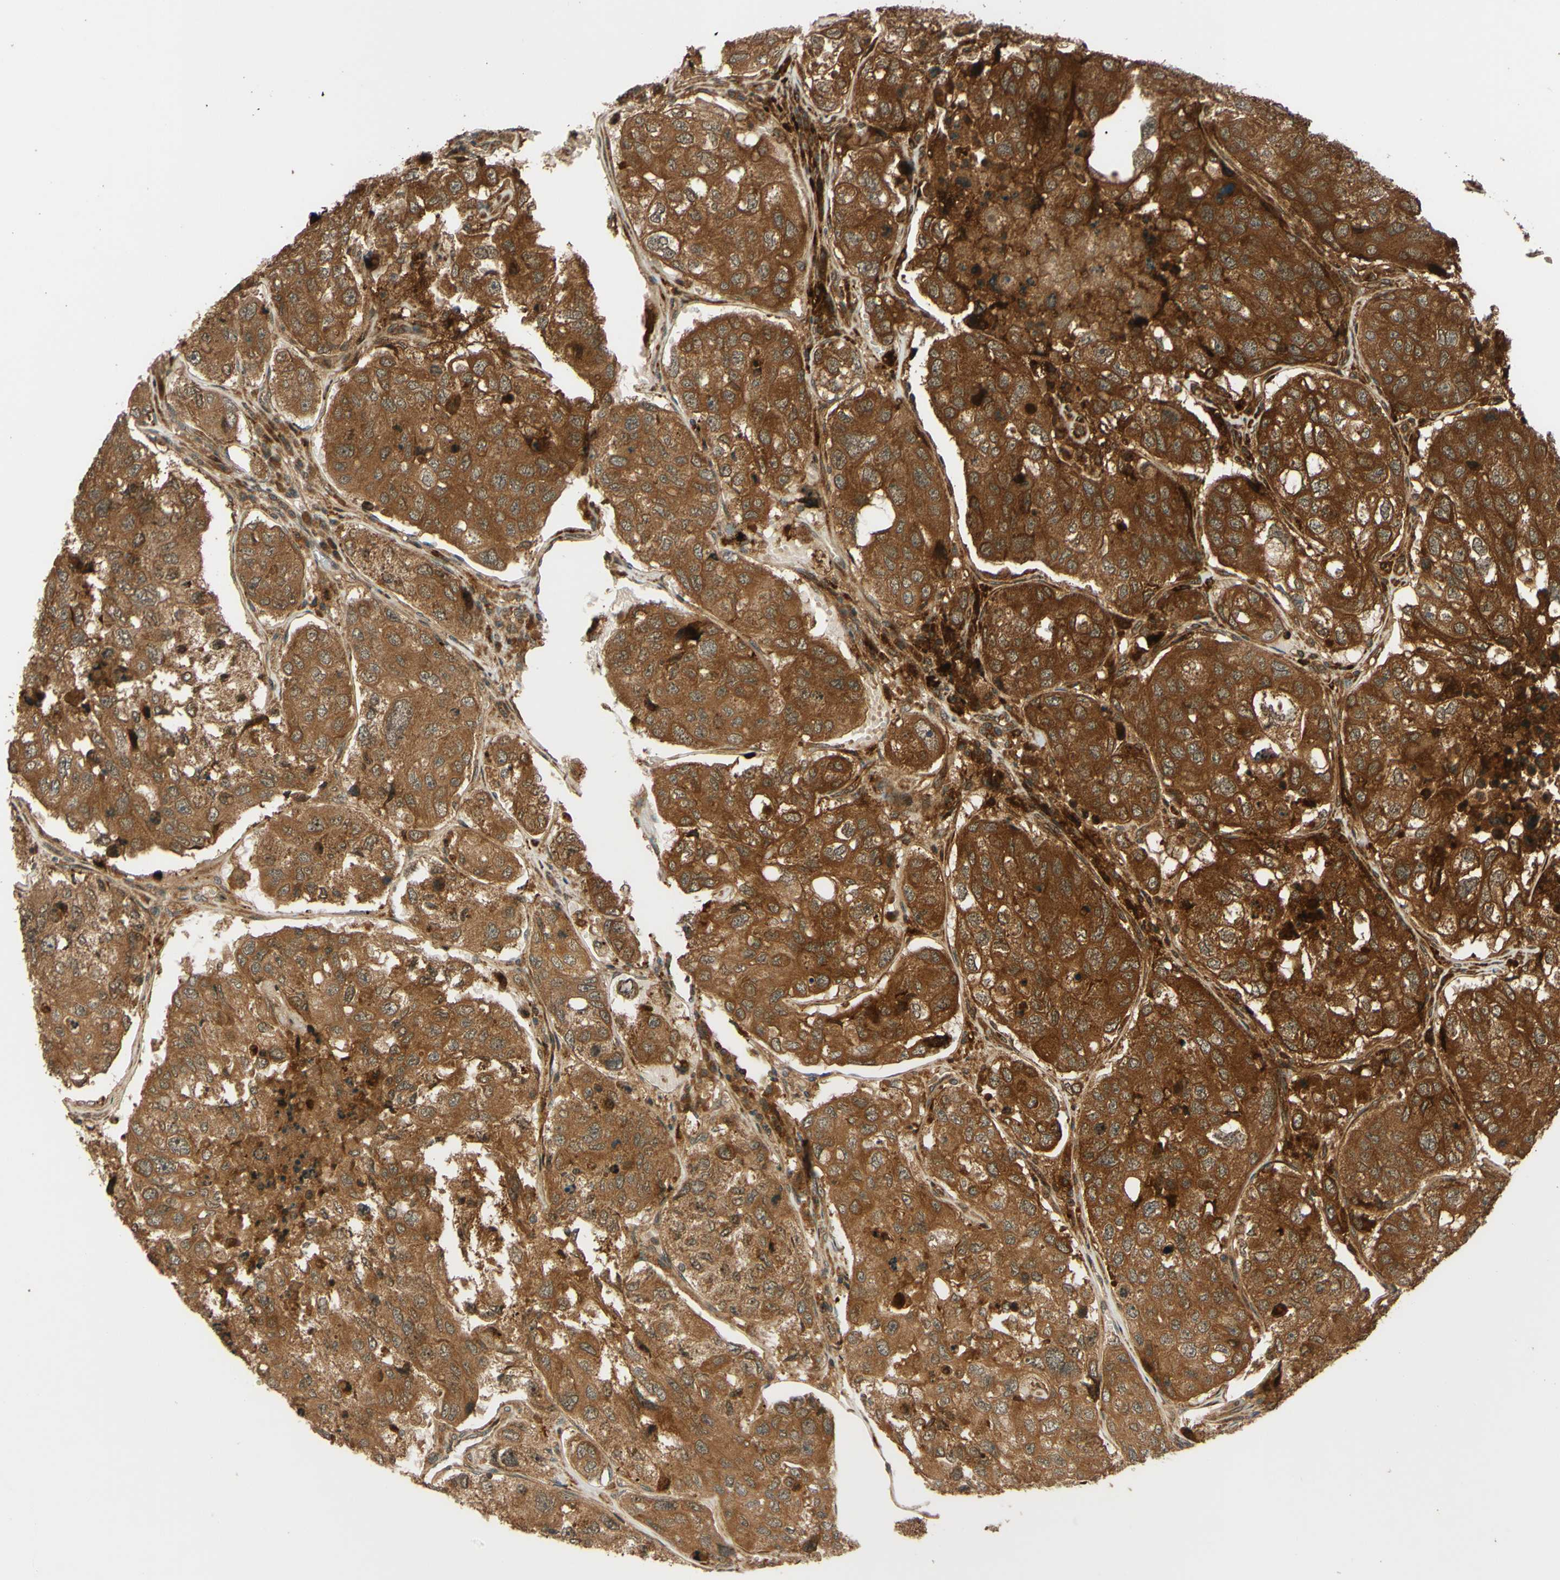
{"staining": {"intensity": "moderate", "quantity": ">75%", "location": "cytoplasmic/membranous"}, "tissue": "urothelial cancer", "cell_type": "Tumor cells", "image_type": "cancer", "snomed": [{"axis": "morphology", "description": "Urothelial carcinoma, High grade"}, {"axis": "topography", "description": "Lymph node"}, {"axis": "topography", "description": "Urinary bladder"}], "caption": "Protein expression analysis of urothelial cancer exhibits moderate cytoplasmic/membranous positivity in about >75% of tumor cells.", "gene": "RNF19A", "patient": {"sex": "male", "age": 51}}